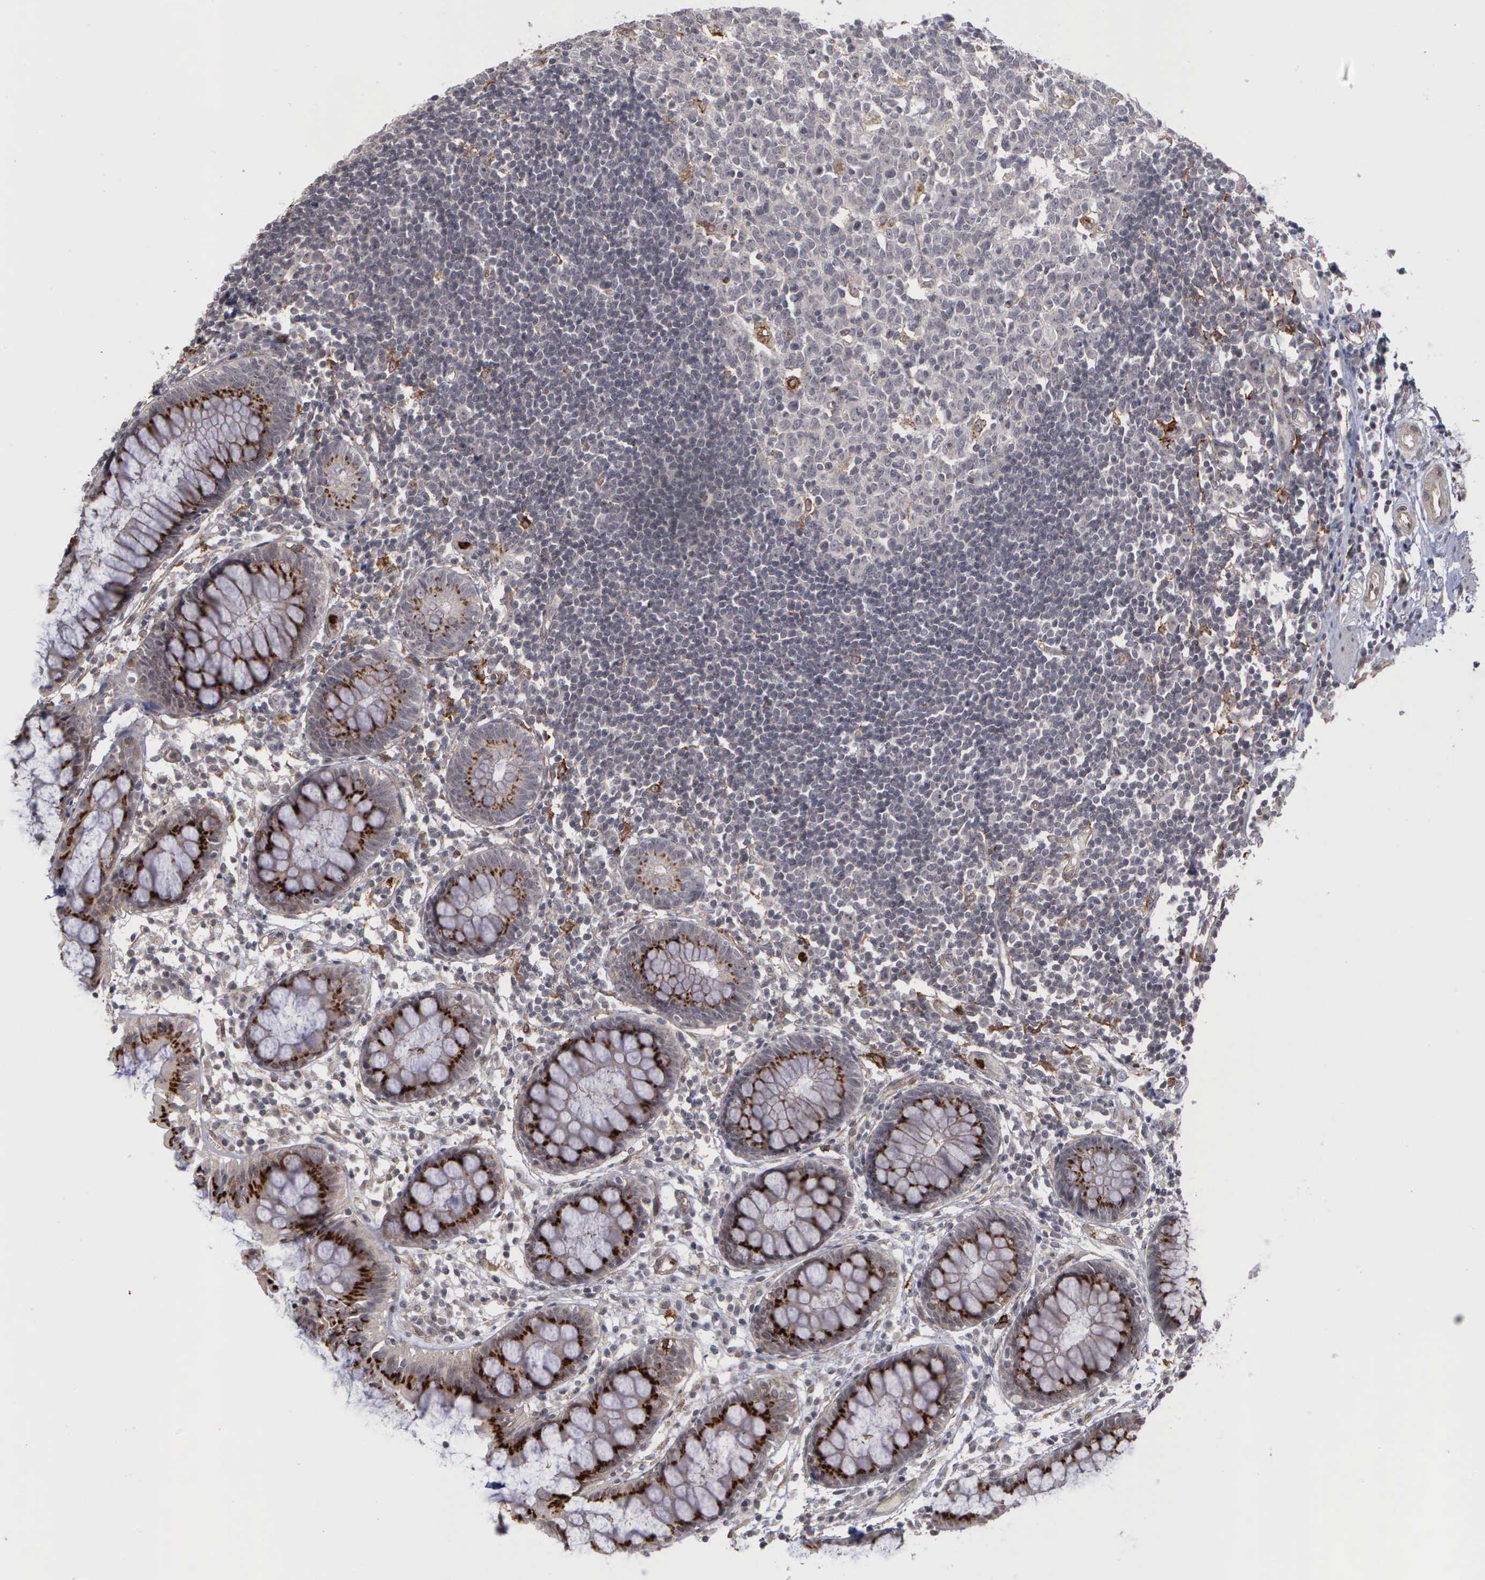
{"staining": {"intensity": "strong", "quantity": ">75%", "location": "cytoplasmic/membranous"}, "tissue": "rectum", "cell_type": "Glandular cells", "image_type": "normal", "snomed": [{"axis": "morphology", "description": "Normal tissue, NOS"}, {"axis": "topography", "description": "Rectum"}], "caption": "Immunohistochemical staining of unremarkable rectum demonstrates high levels of strong cytoplasmic/membranous staining in about >75% of glandular cells.", "gene": "MMP9", "patient": {"sex": "female", "age": 66}}